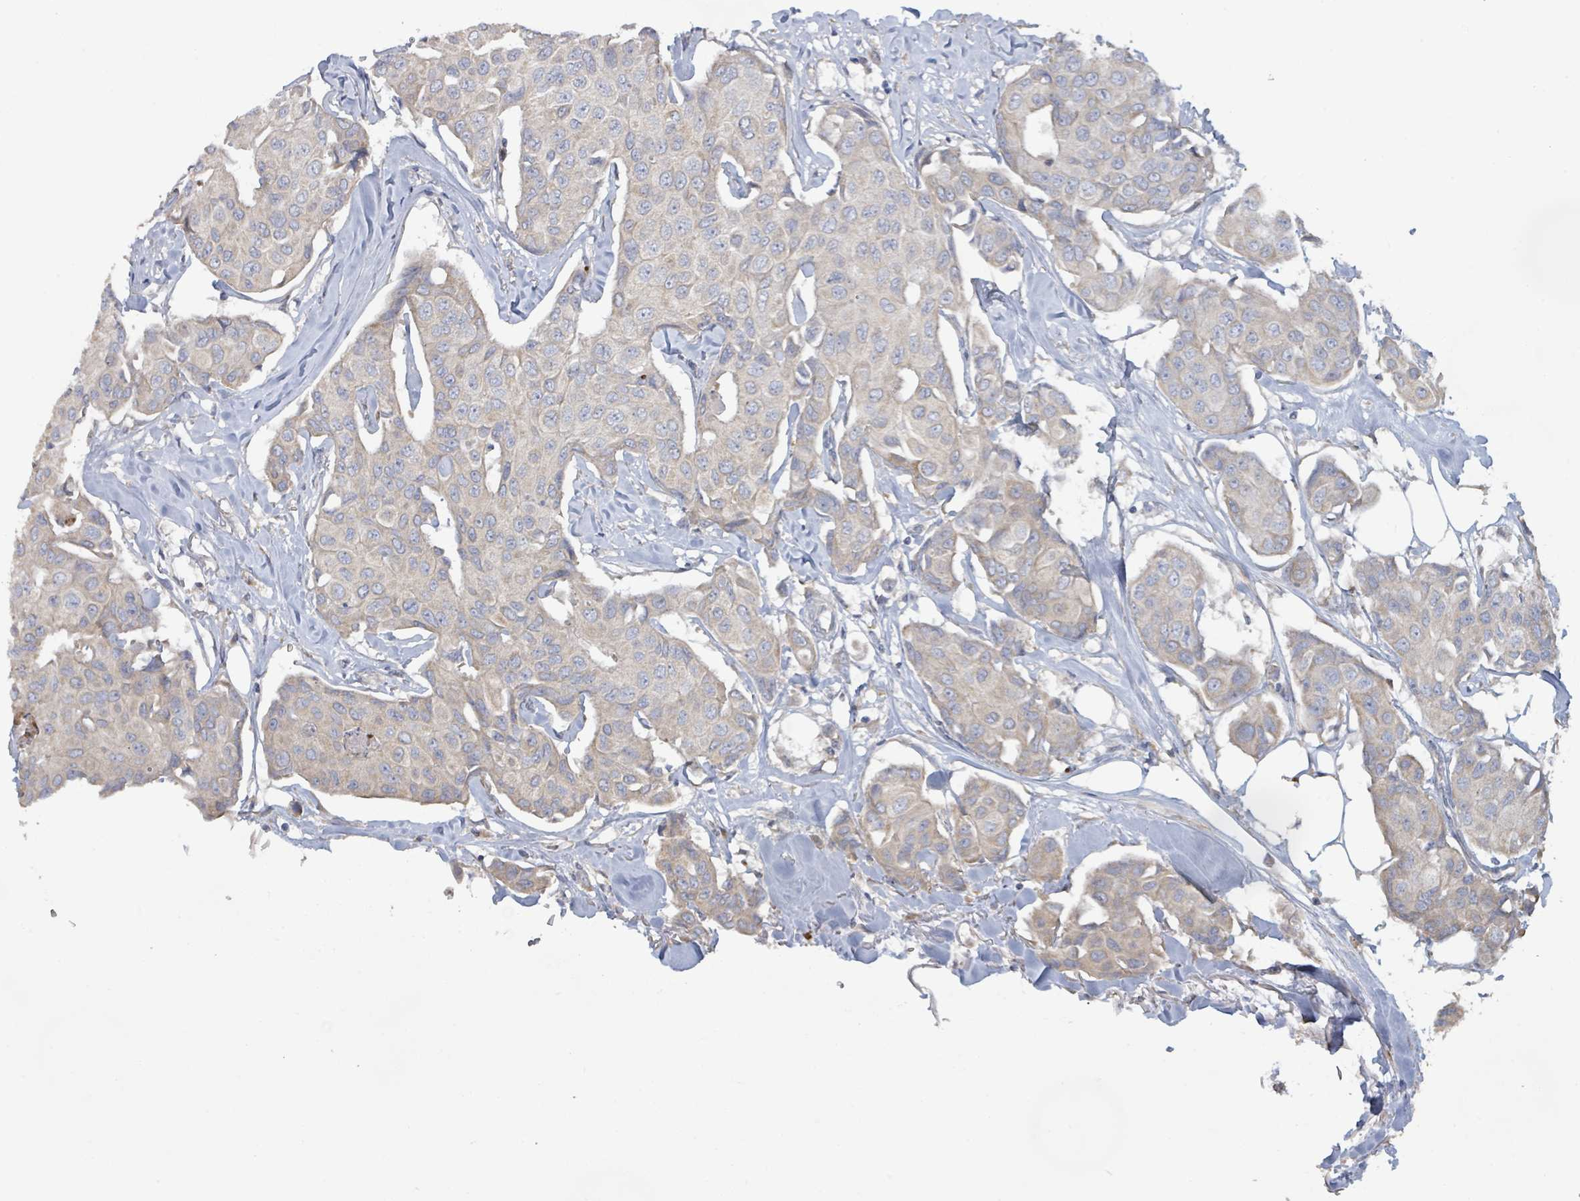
{"staining": {"intensity": "weak", "quantity": "<25%", "location": "cytoplasmic/membranous"}, "tissue": "breast cancer", "cell_type": "Tumor cells", "image_type": "cancer", "snomed": [{"axis": "morphology", "description": "Duct carcinoma"}, {"axis": "topography", "description": "Breast"}], "caption": "Tumor cells show no significant staining in breast cancer (invasive ductal carcinoma).", "gene": "KCNS2", "patient": {"sex": "female", "age": 80}}